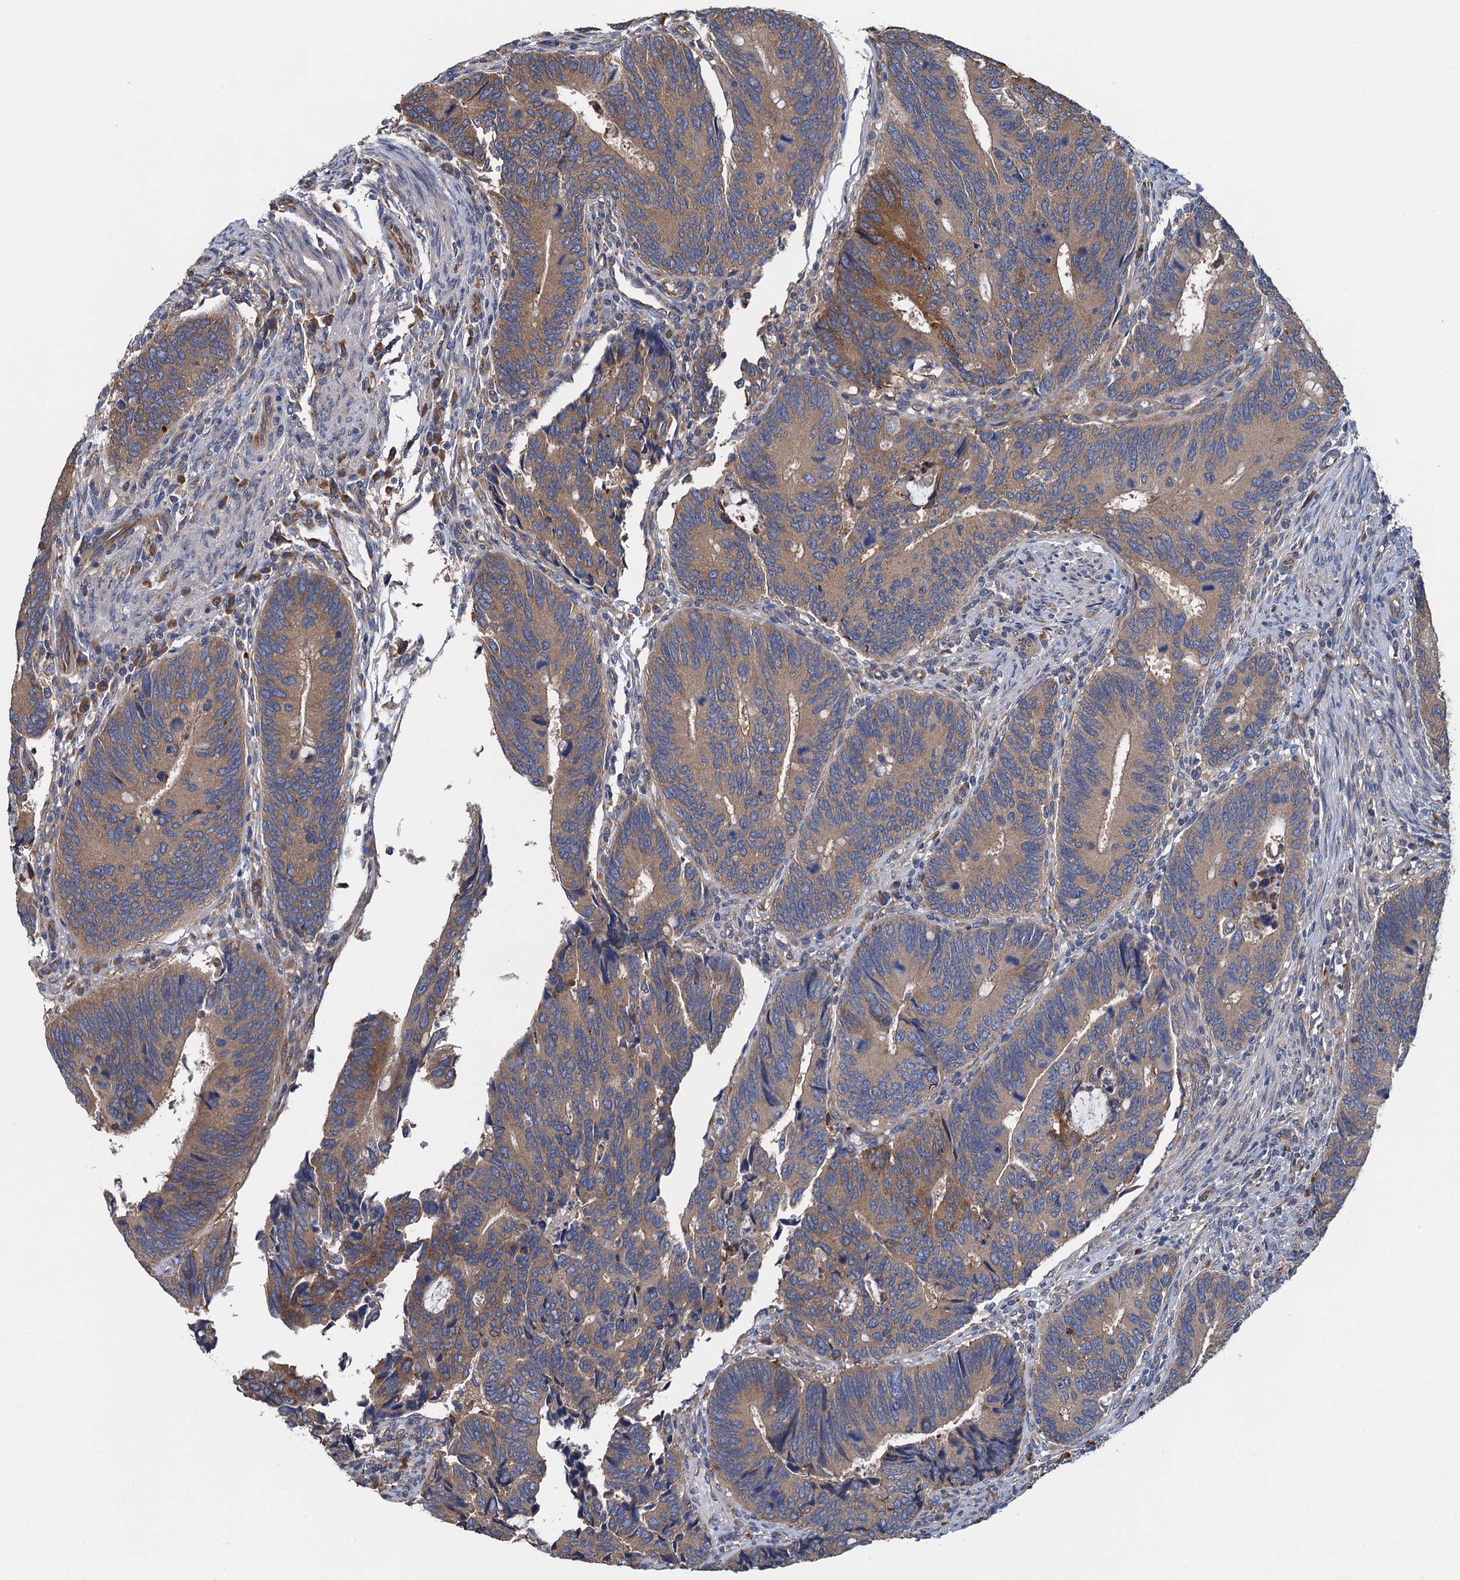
{"staining": {"intensity": "moderate", "quantity": "25%-75%", "location": "cytoplasmic/membranous"}, "tissue": "colorectal cancer", "cell_type": "Tumor cells", "image_type": "cancer", "snomed": [{"axis": "morphology", "description": "Adenocarcinoma, NOS"}, {"axis": "topography", "description": "Colon"}], "caption": "Tumor cells display medium levels of moderate cytoplasmic/membranous staining in about 25%-75% of cells in human adenocarcinoma (colorectal). (DAB = brown stain, brightfield microscopy at high magnification).", "gene": "ADCY9", "patient": {"sex": "male", "age": 87}}